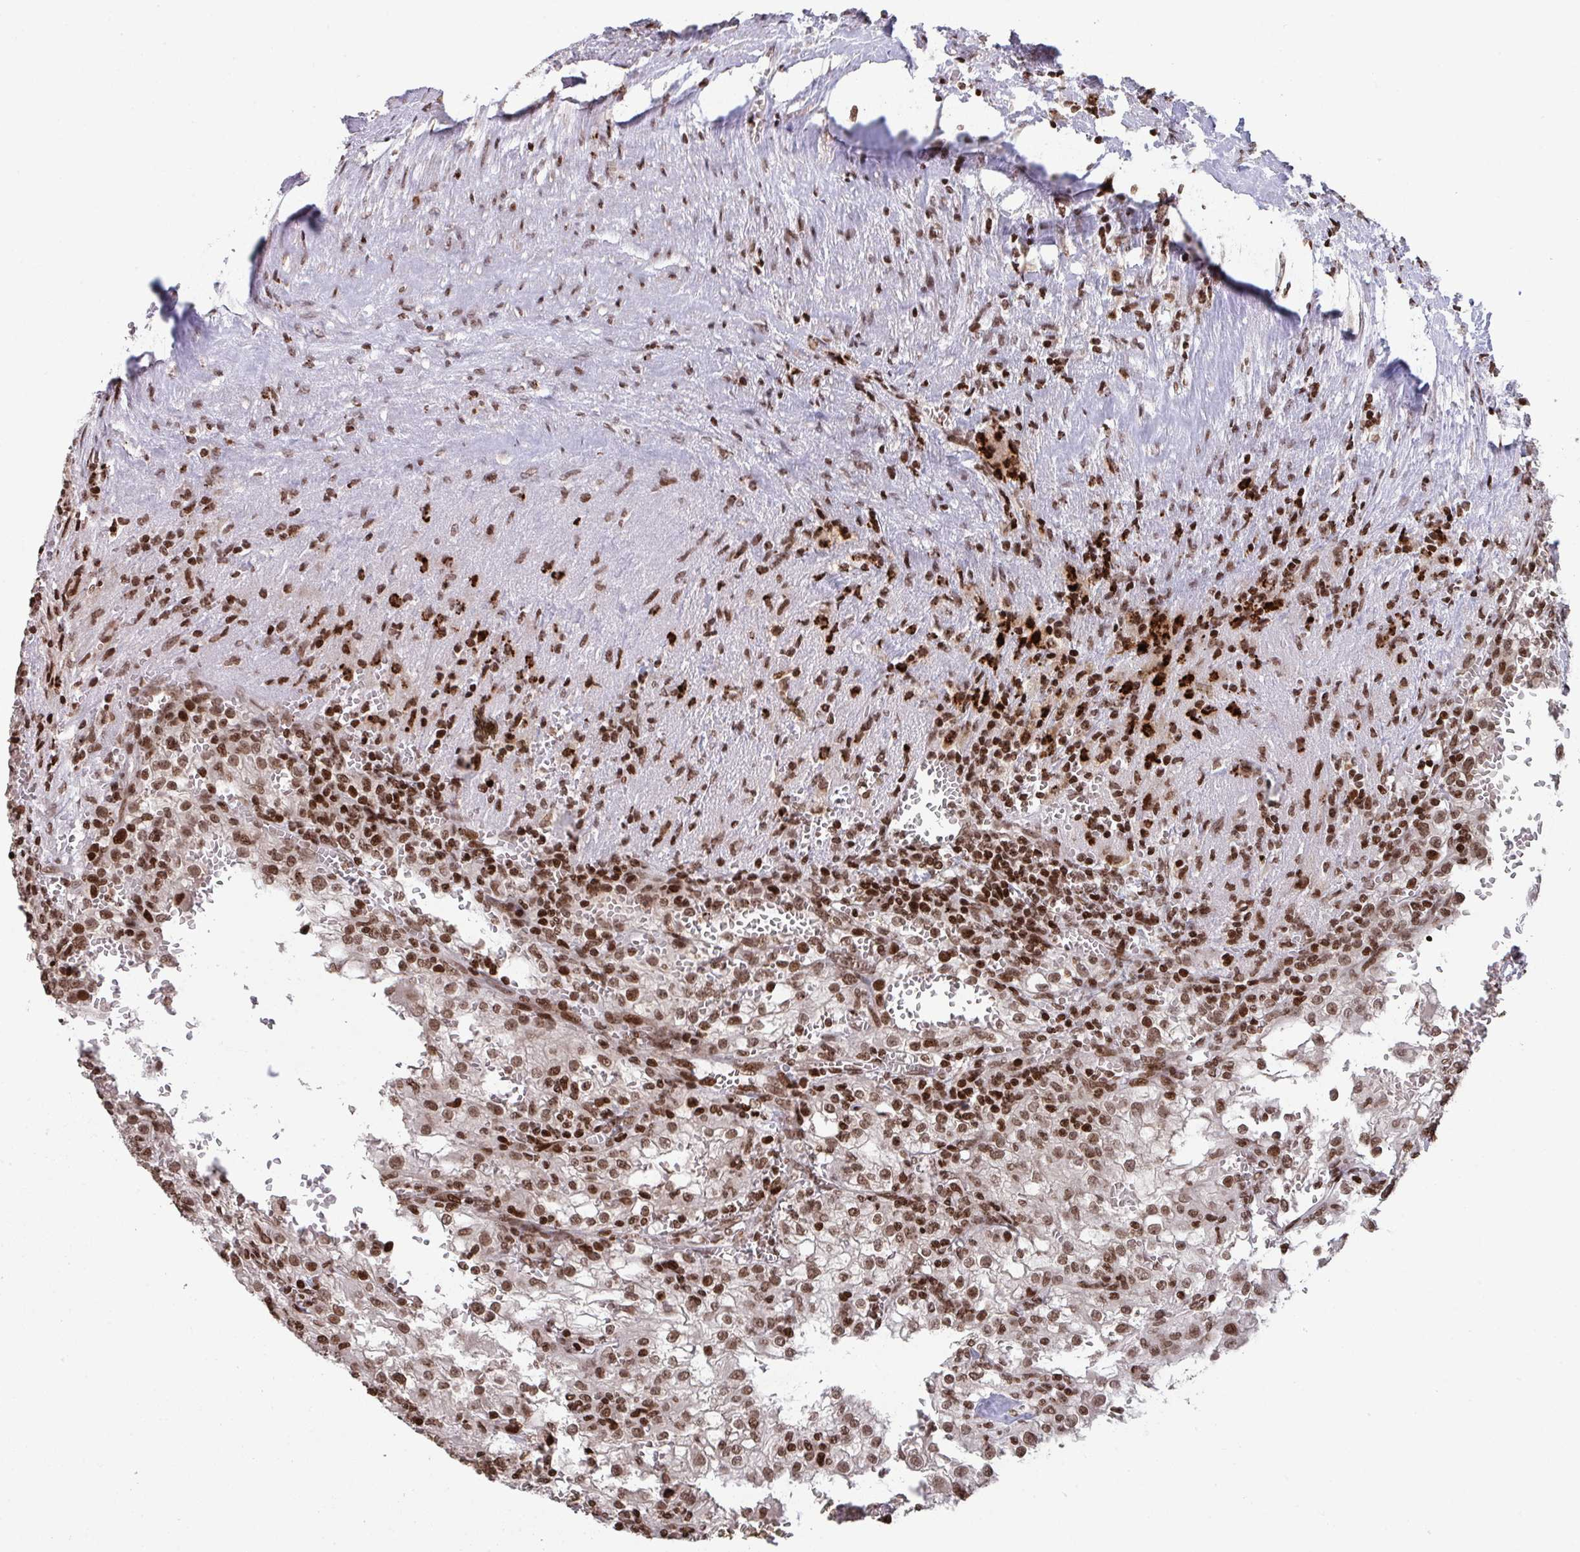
{"staining": {"intensity": "moderate", "quantity": ">75%", "location": "nuclear"}, "tissue": "renal cancer", "cell_type": "Tumor cells", "image_type": "cancer", "snomed": [{"axis": "morphology", "description": "Adenocarcinoma, NOS"}, {"axis": "topography", "description": "Kidney"}], "caption": "Renal adenocarcinoma was stained to show a protein in brown. There is medium levels of moderate nuclear positivity in about >75% of tumor cells. (DAB (3,3'-diaminobenzidine) IHC with brightfield microscopy, high magnification).", "gene": "NIP7", "patient": {"sex": "female", "age": 74}}